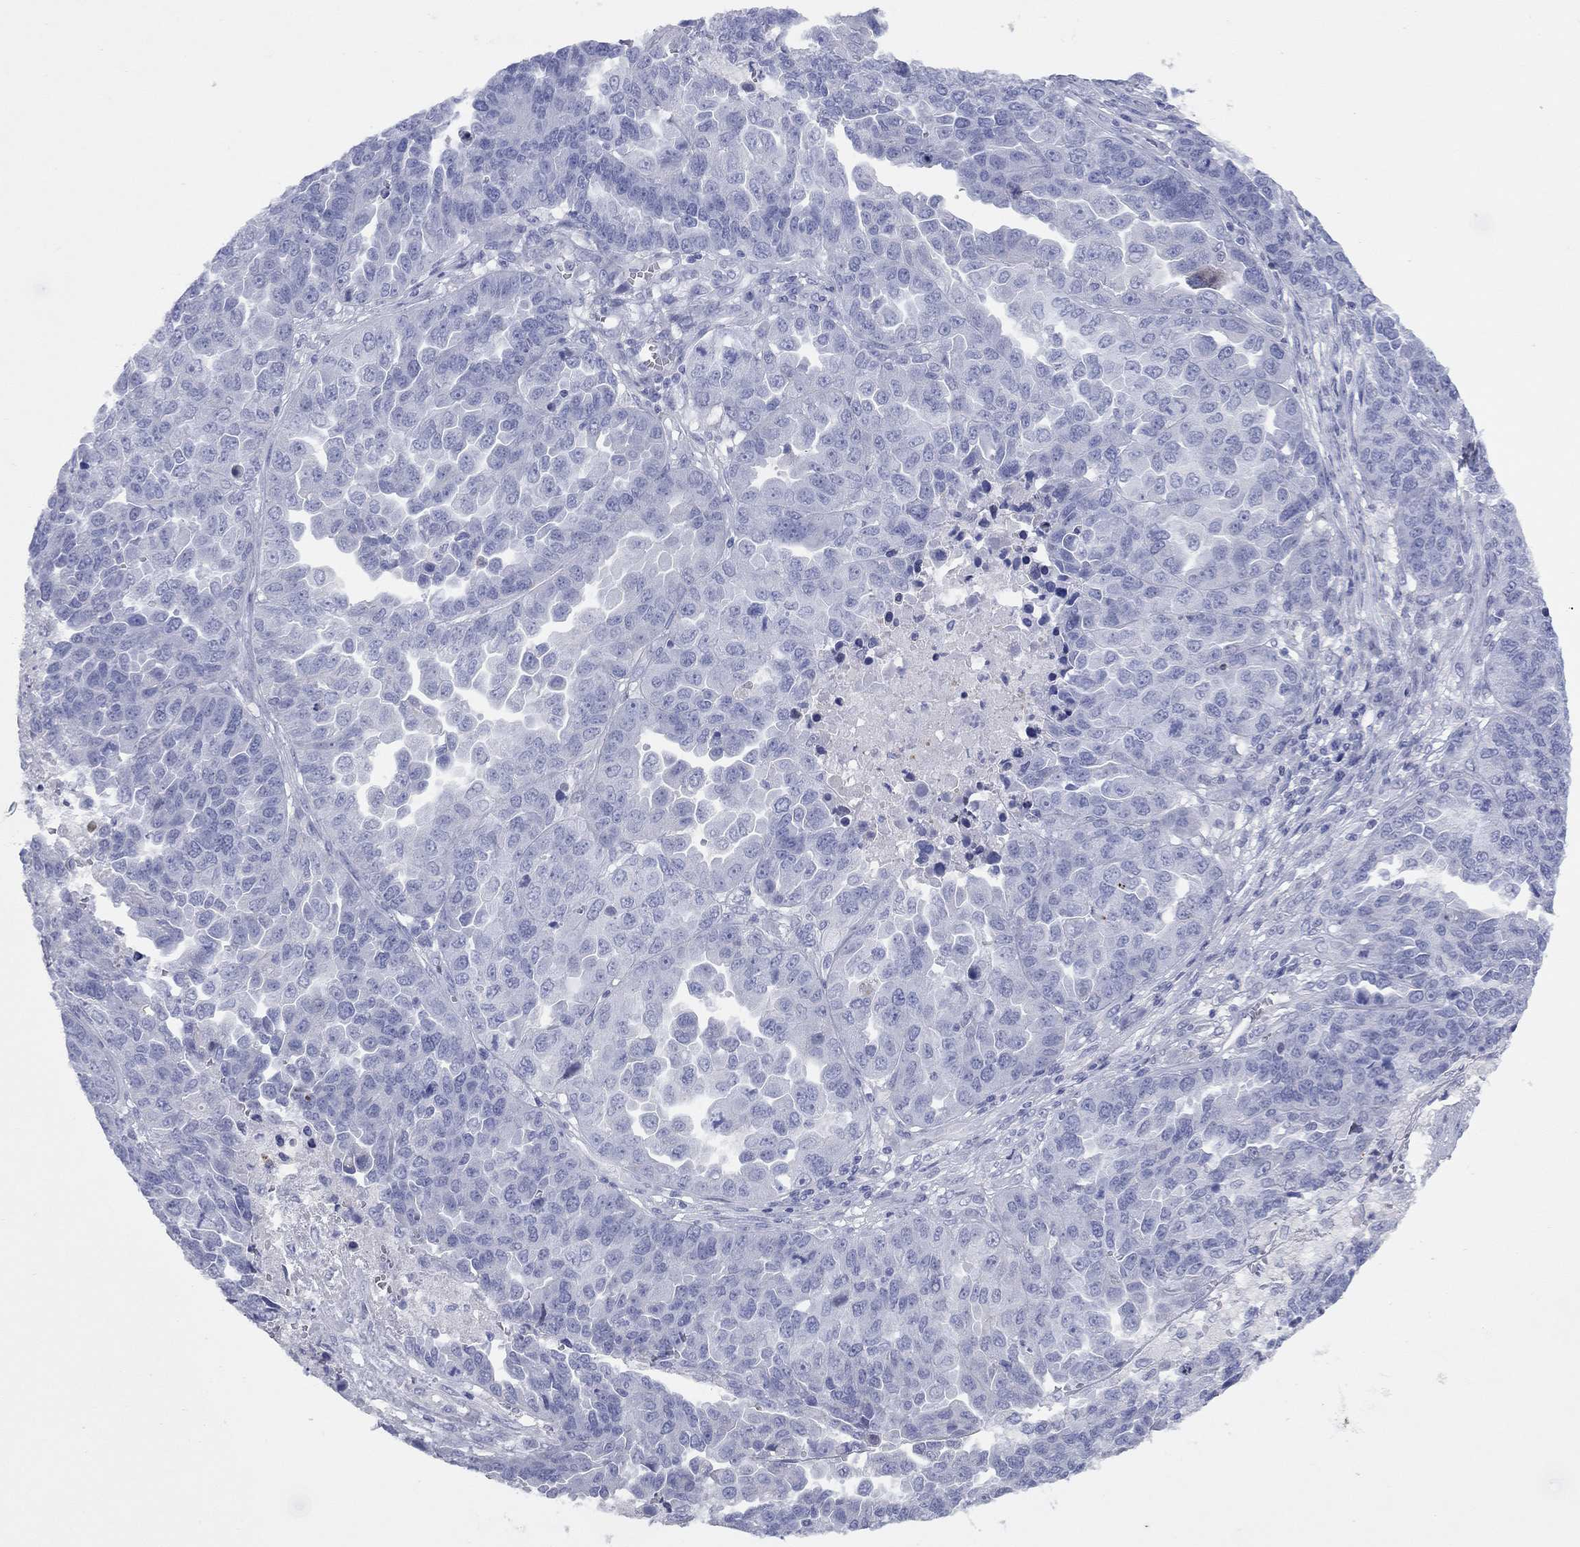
{"staining": {"intensity": "negative", "quantity": "none", "location": "none"}, "tissue": "ovarian cancer", "cell_type": "Tumor cells", "image_type": "cancer", "snomed": [{"axis": "morphology", "description": "Cystadenocarcinoma, serous, NOS"}, {"axis": "topography", "description": "Ovary"}], "caption": "Tumor cells show no significant positivity in ovarian serous cystadenocarcinoma.", "gene": "CCNA1", "patient": {"sex": "female", "age": 87}}